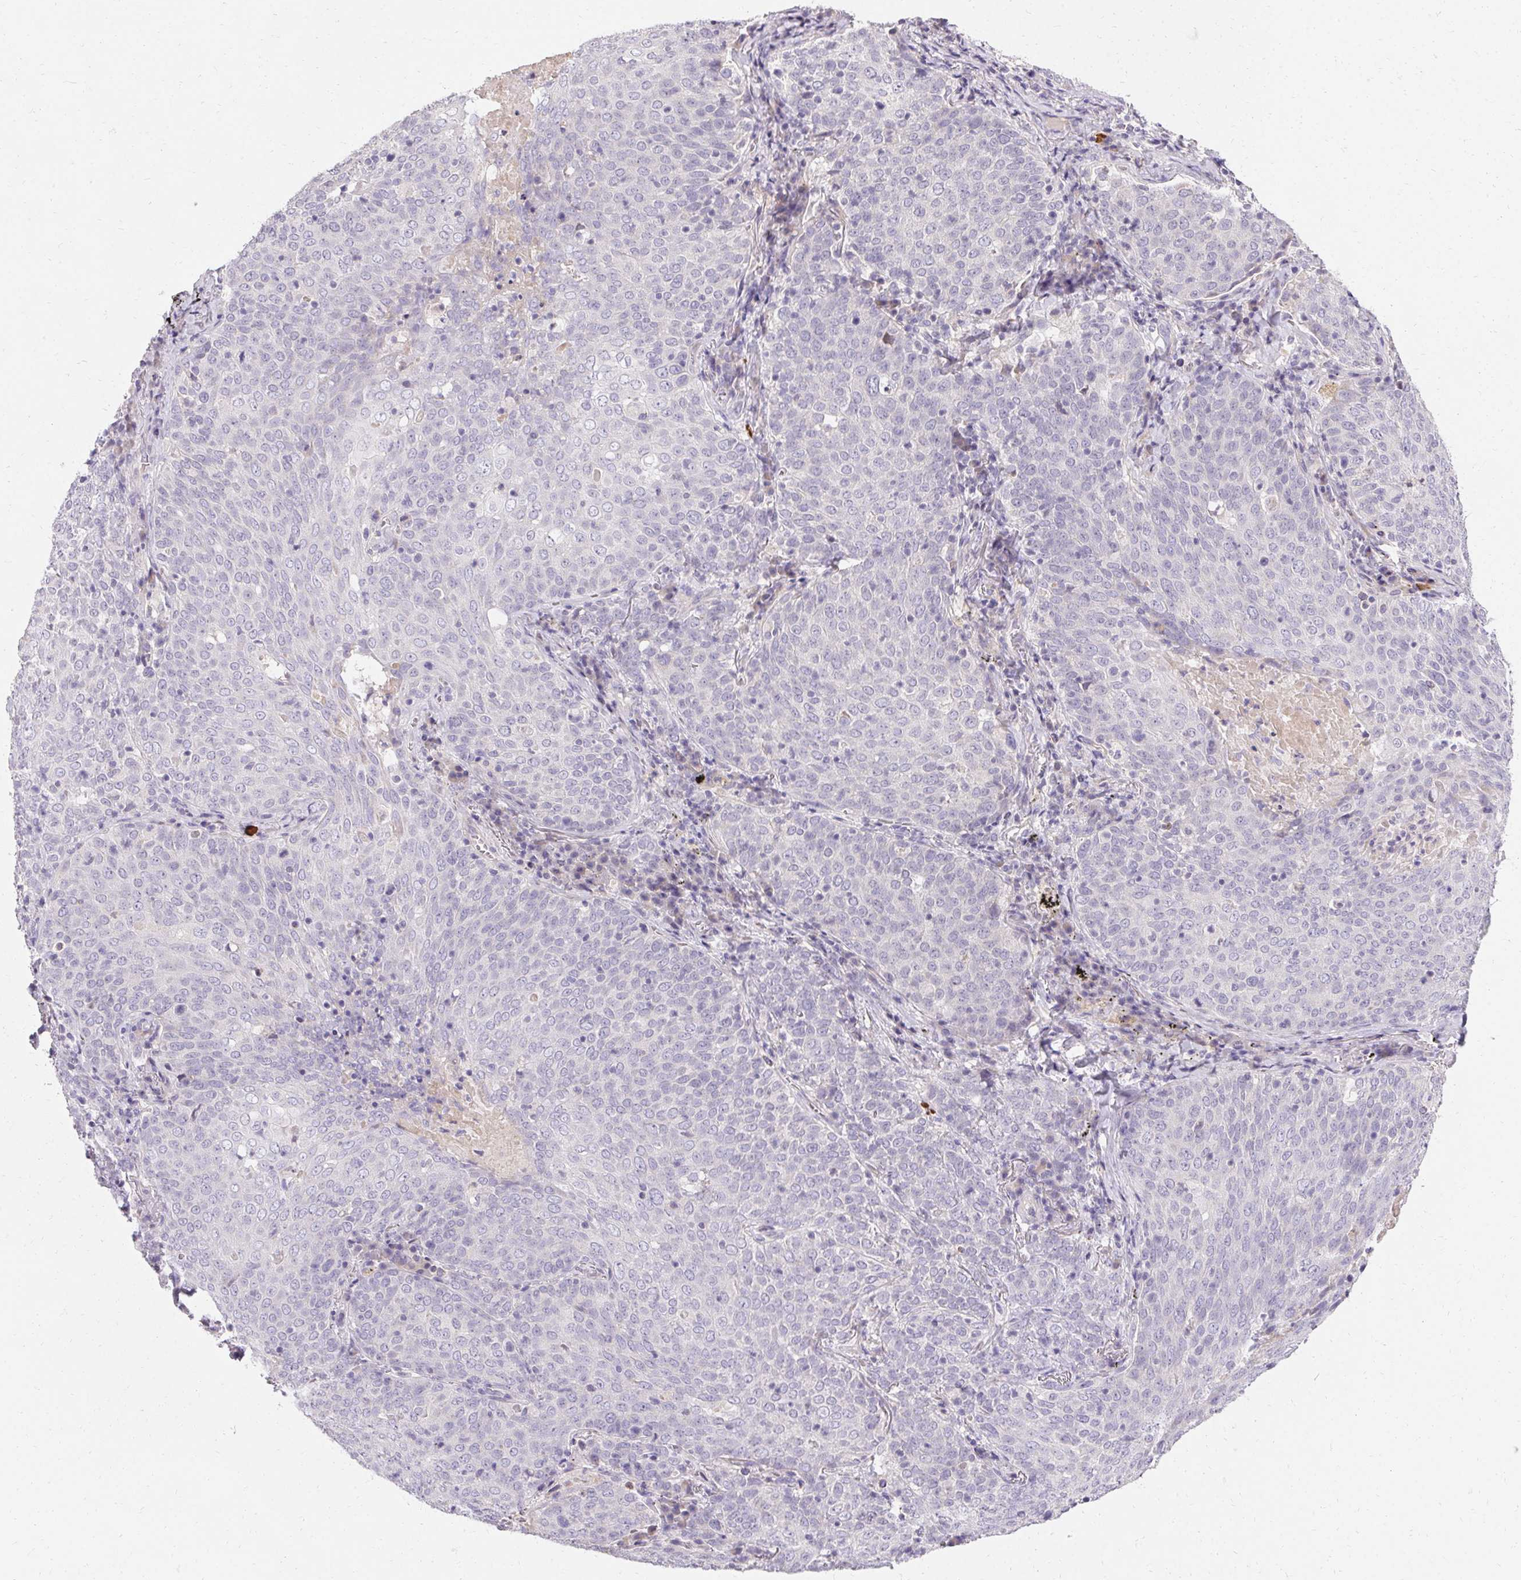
{"staining": {"intensity": "negative", "quantity": "none", "location": "none"}, "tissue": "lung cancer", "cell_type": "Tumor cells", "image_type": "cancer", "snomed": [{"axis": "morphology", "description": "Squamous cell carcinoma, NOS"}, {"axis": "topography", "description": "Lung"}], "caption": "This is an IHC micrograph of lung cancer. There is no expression in tumor cells.", "gene": "TRIP13", "patient": {"sex": "male", "age": 82}}